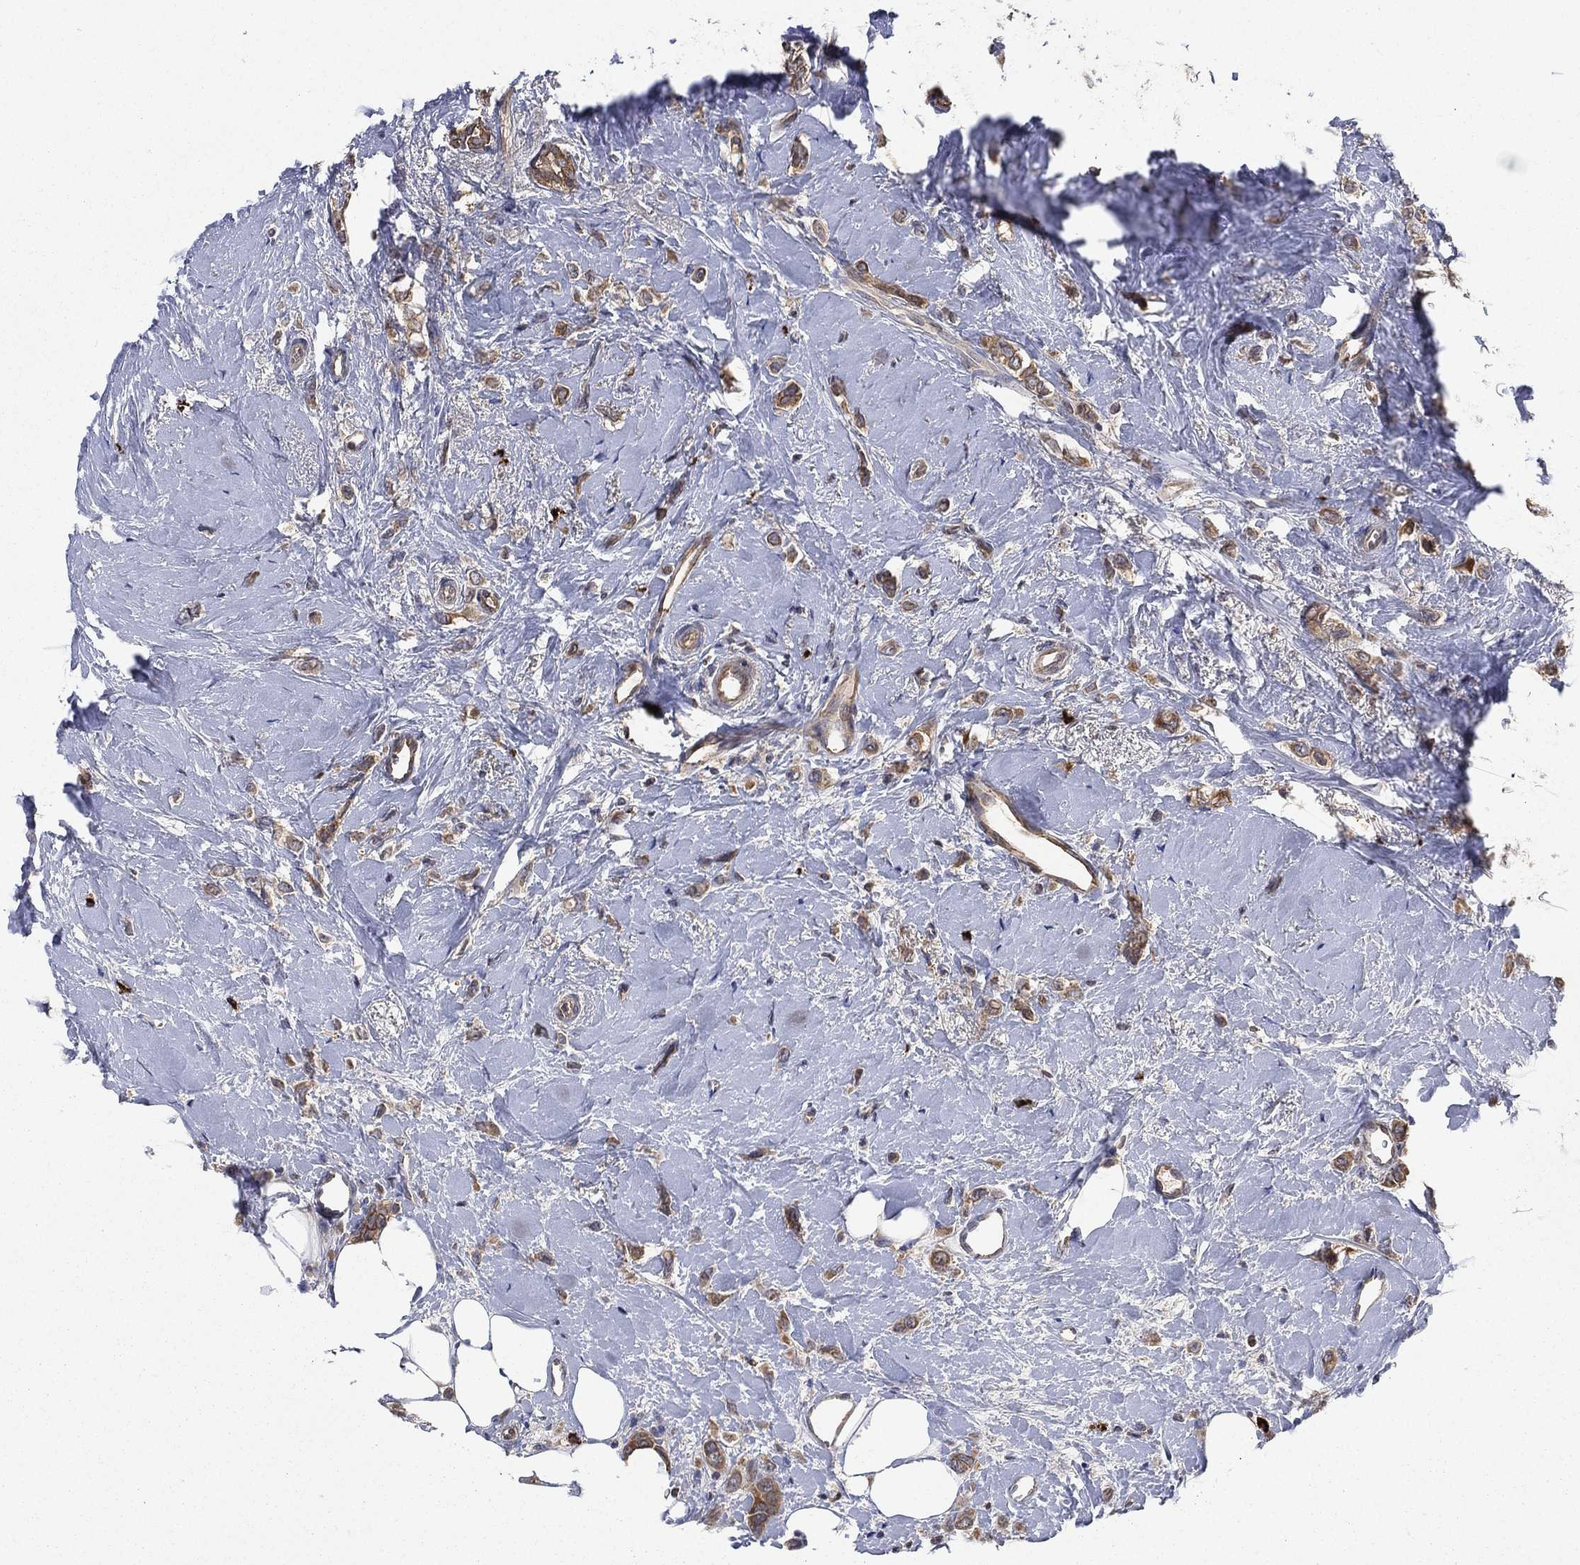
{"staining": {"intensity": "moderate", "quantity": ">75%", "location": "cytoplasmic/membranous"}, "tissue": "breast cancer", "cell_type": "Tumor cells", "image_type": "cancer", "snomed": [{"axis": "morphology", "description": "Lobular carcinoma"}, {"axis": "topography", "description": "Breast"}], "caption": "Breast cancer (lobular carcinoma) stained with immunohistochemistry demonstrates moderate cytoplasmic/membranous staining in approximately >75% of tumor cells.", "gene": "SMPD3", "patient": {"sex": "female", "age": 66}}